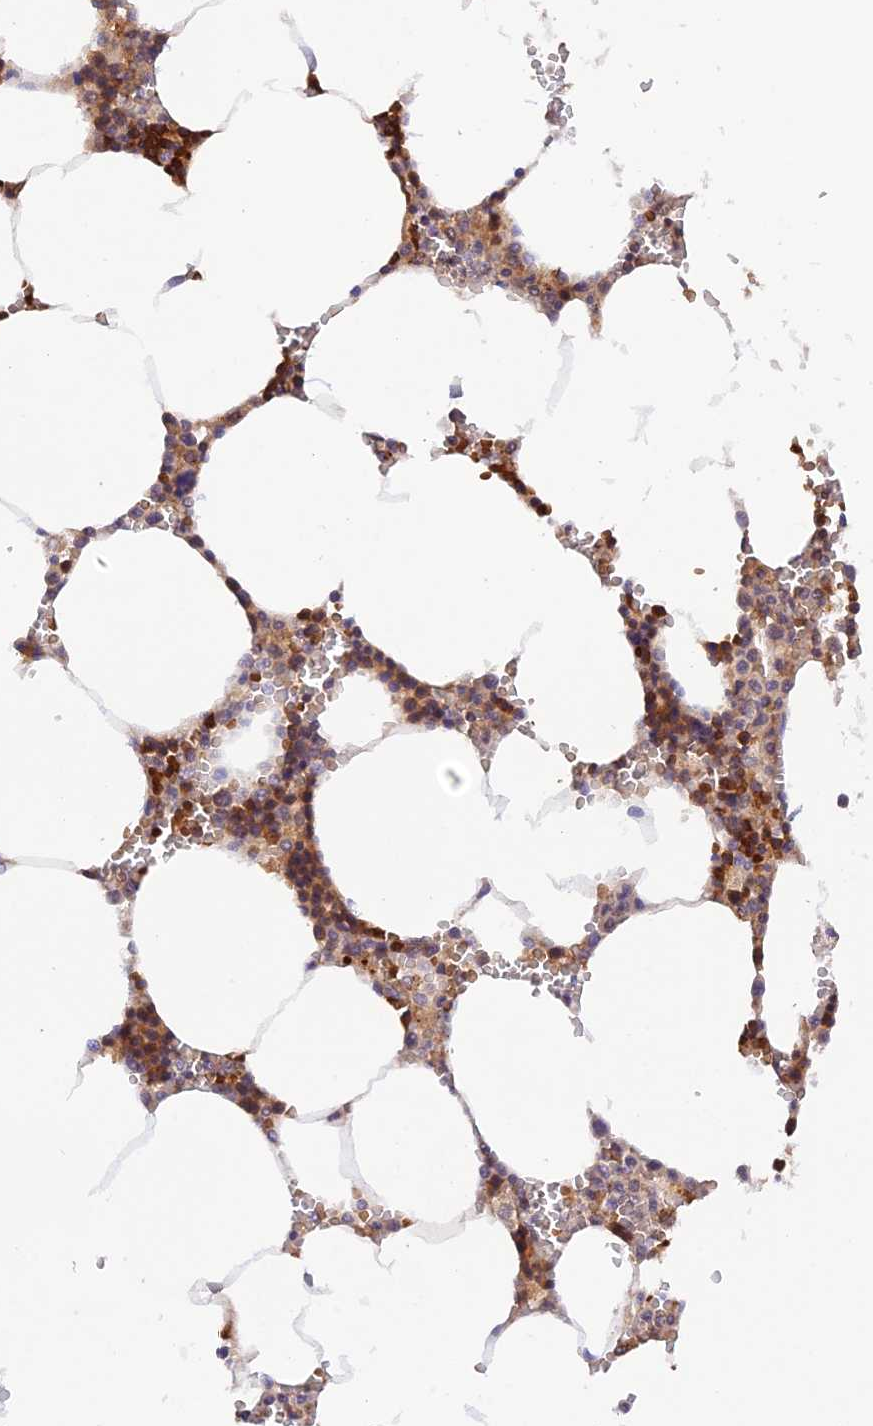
{"staining": {"intensity": "moderate", "quantity": ">75%", "location": "cytoplasmic/membranous"}, "tissue": "bone marrow", "cell_type": "Hematopoietic cells", "image_type": "normal", "snomed": [{"axis": "morphology", "description": "Normal tissue, NOS"}, {"axis": "topography", "description": "Bone marrow"}], "caption": "Immunohistochemical staining of benign bone marrow displays medium levels of moderate cytoplasmic/membranous positivity in approximately >75% of hematopoietic cells.", "gene": "WDFY4", "patient": {"sex": "male", "age": 70}}